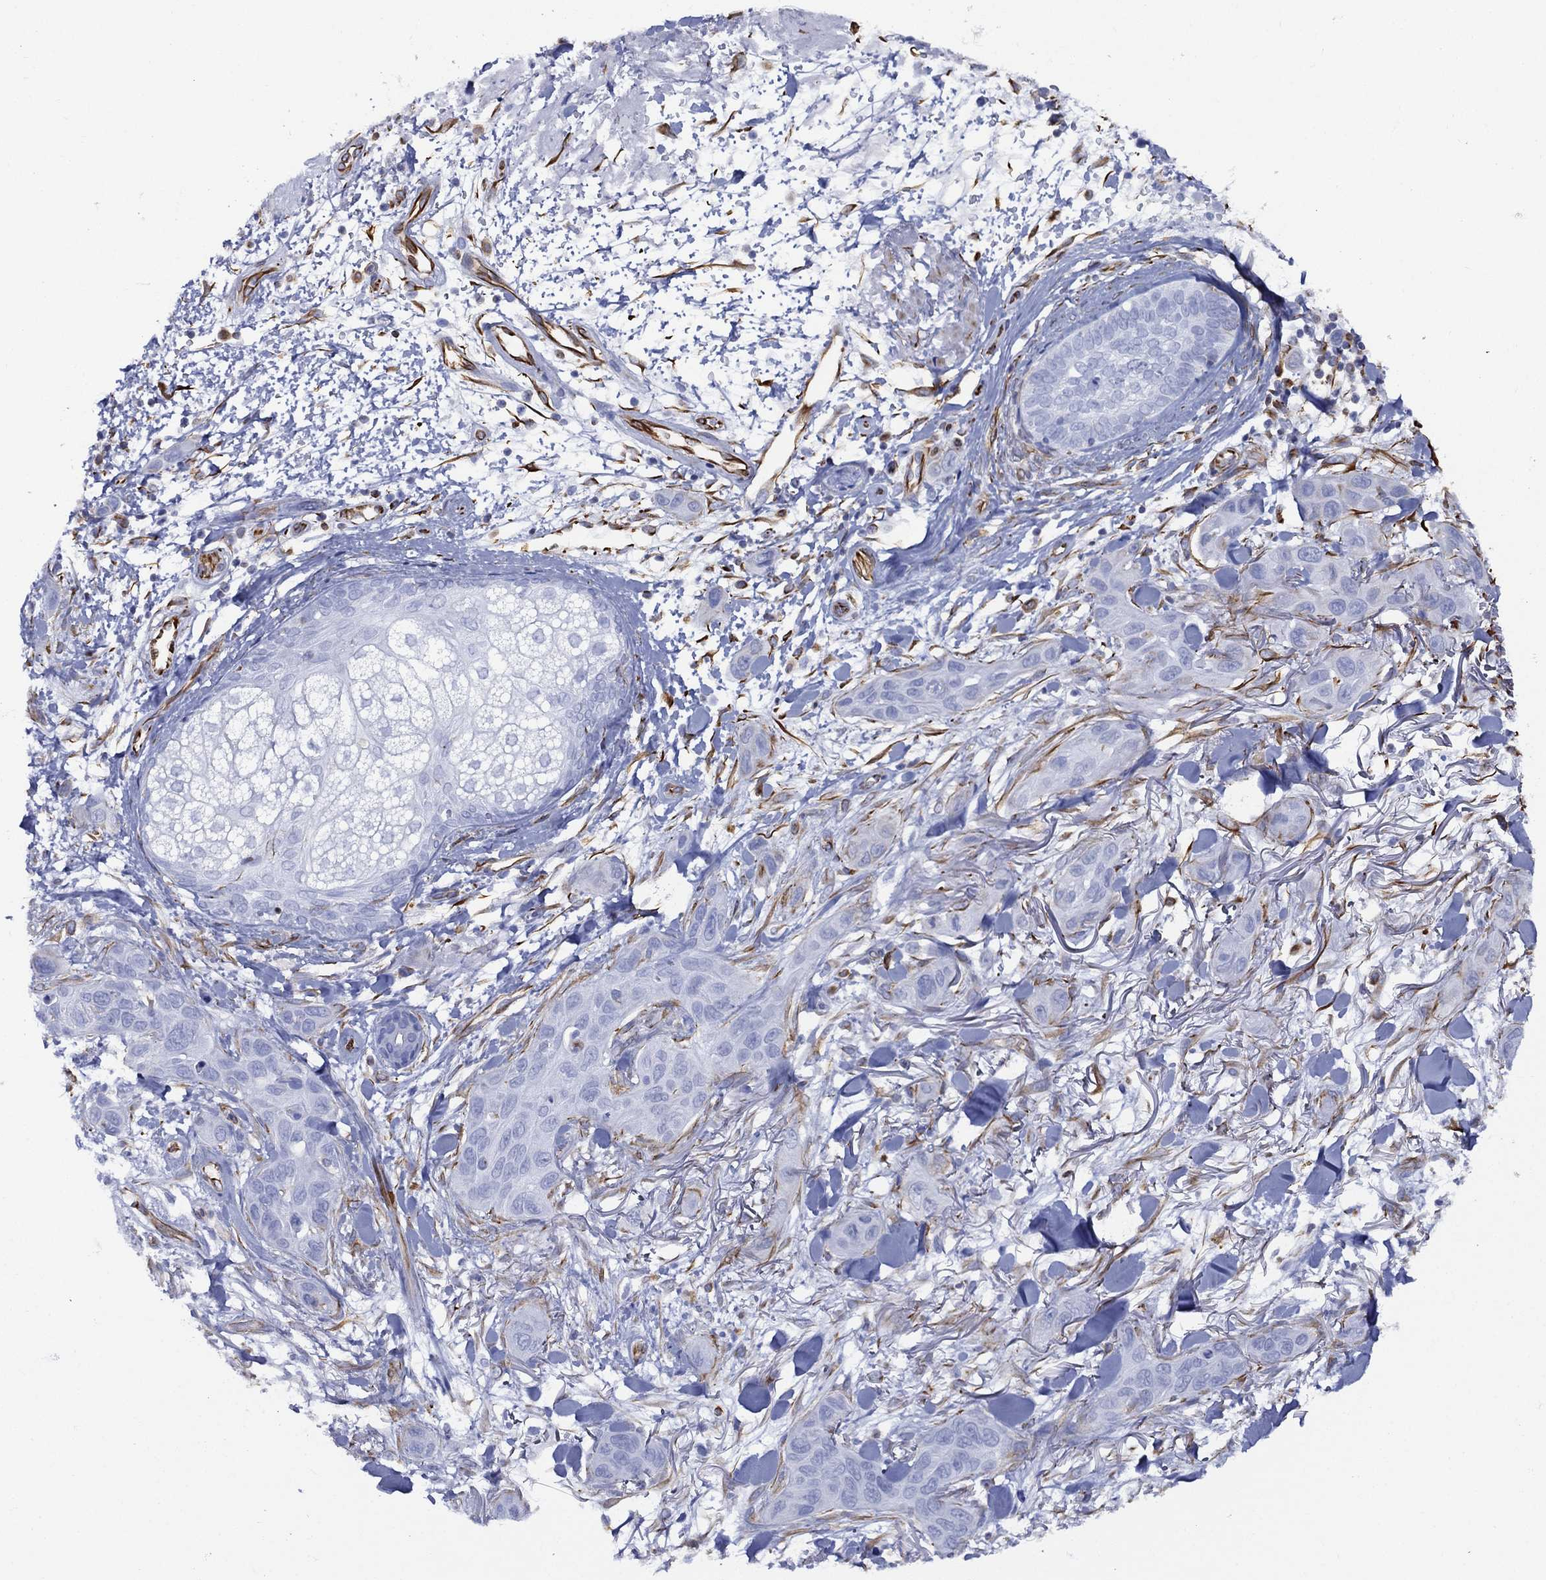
{"staining": {"intensity": "negative", "quantity": "none", "location": "none"}, "tissue": "skin cancer", "cell_type": "Tumor cells", "image_type": "cancer", "snomed": [{"axis": "morphology", "description": "Squamous cell carcinoma, NOS"}, {"axis": "topography", "description": "Skin"}], "caption": "An immunohistochemistry histopathology image of skin cancer (squamous cell carcinoma) is shown. There is no staining in tumor cells of skin cancer (squamous cell carcinoma). (Stains: DAB (3,3'-diaminobenzidine) immunohistochemistry (IHC) with hematoxylin counter stain, Microscopy: brightfield microscopy at high magnification).", "gene": "MAS1", "patient": {"sex": "male", "age": 78}}